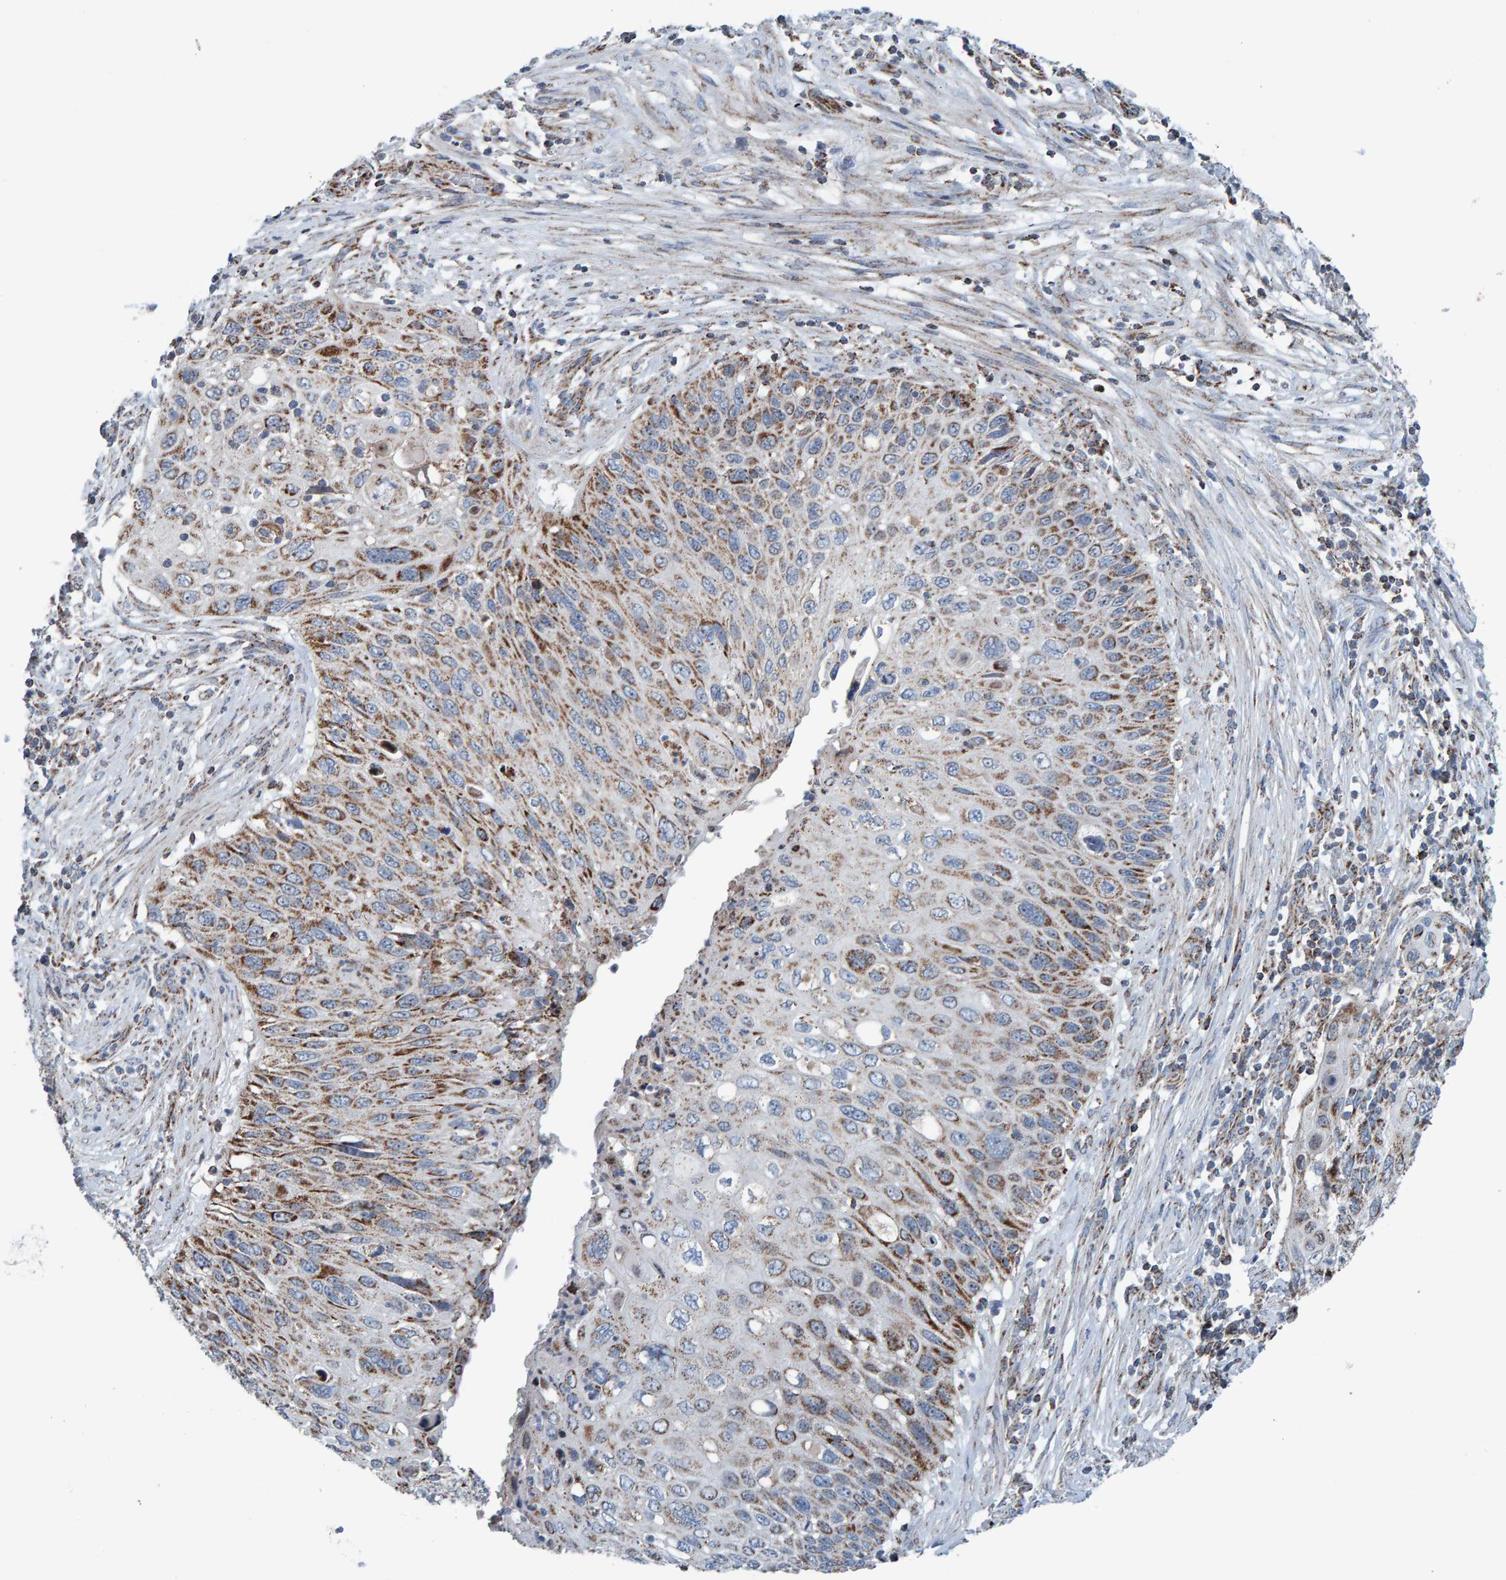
{"staining": {"intensity": "strong", "quantity": "<25%", "location": "cytoplasmic/membranous"}, "tissue": "cervical cancer", "cell_type": "Tumor cells", "image_type": "cancer", "snomed": [{"axis": "morphology", "description": "Squamous cell carcinoma, NOS"}, {"axis": "topography", "description": "Cervix"}], "caption": "Immunohistochemical staining of squamous cell carcinoma (cervical) shows strong cytoplasmic/membranous protein positivity in about <25% of tumor cells. (DAB (3,3'-diaminobenzidine) = brown stain, brightfield microscopy at high magnification).", "gene": "ZNF48", "patient": {"sex": "female", "age": 70}}